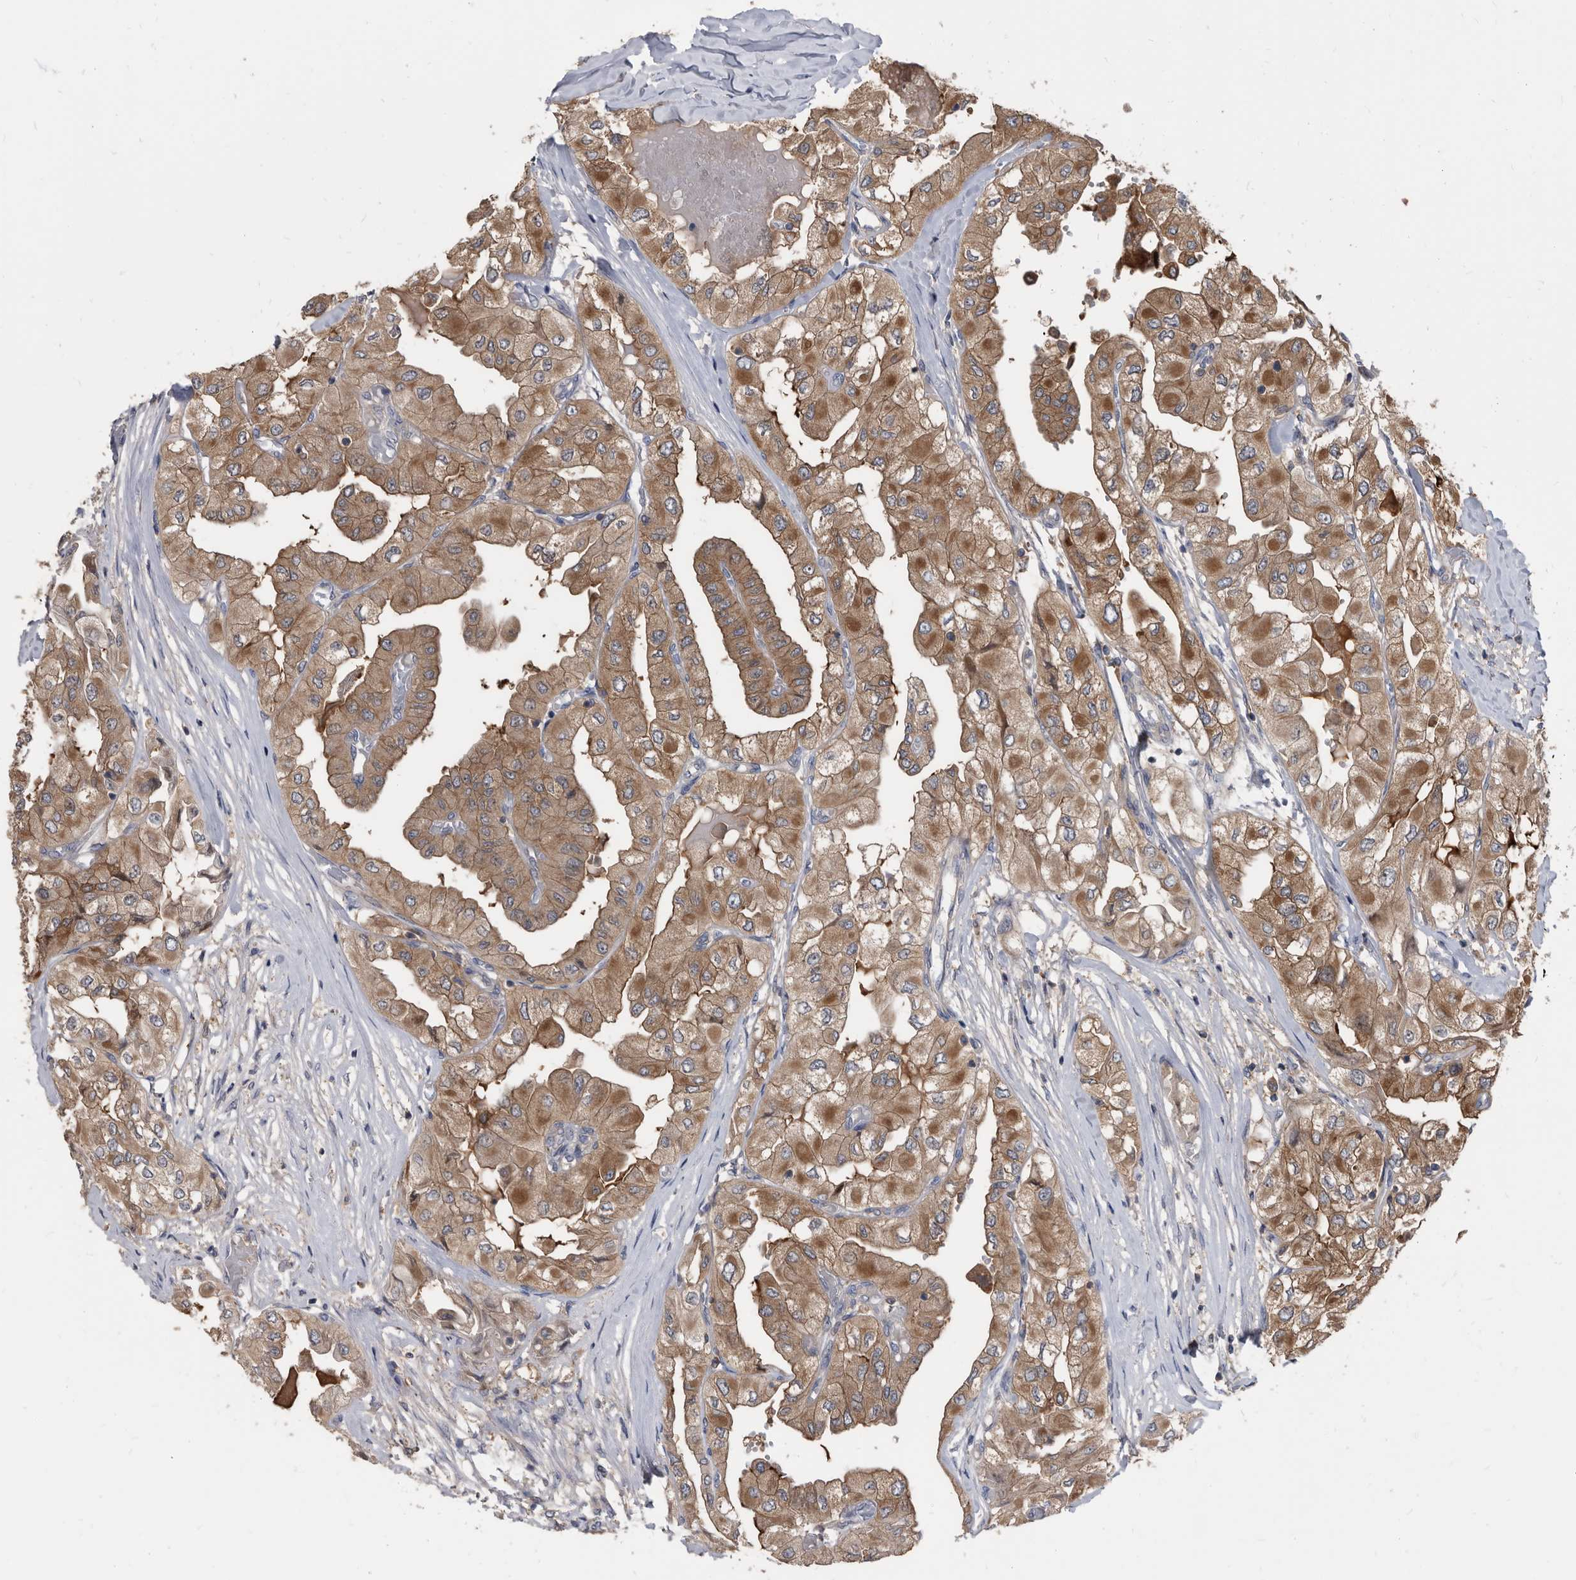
{"staining": {"intensity": "moderate", "quantity": ">75%", "location": "cytoplasmic/membranous"}, "tissue": "thyroid cancer", "cell_type": "Tumor cells", "image_type": "cancer", "snomed": [{"axis": "morphology", "description": "Papillary adenocarcinoma, NOS"}, {"axis": "topography", "description": "Thyroid gland"}], "caption": "Immunohistochemical staining of thyroid cancer reveals medium levels of moderate cytoplasmic/membranous staining in about >75% of tumor cells.", "gene": "APEH", "patient": {"sex": "female", "age": 59}}